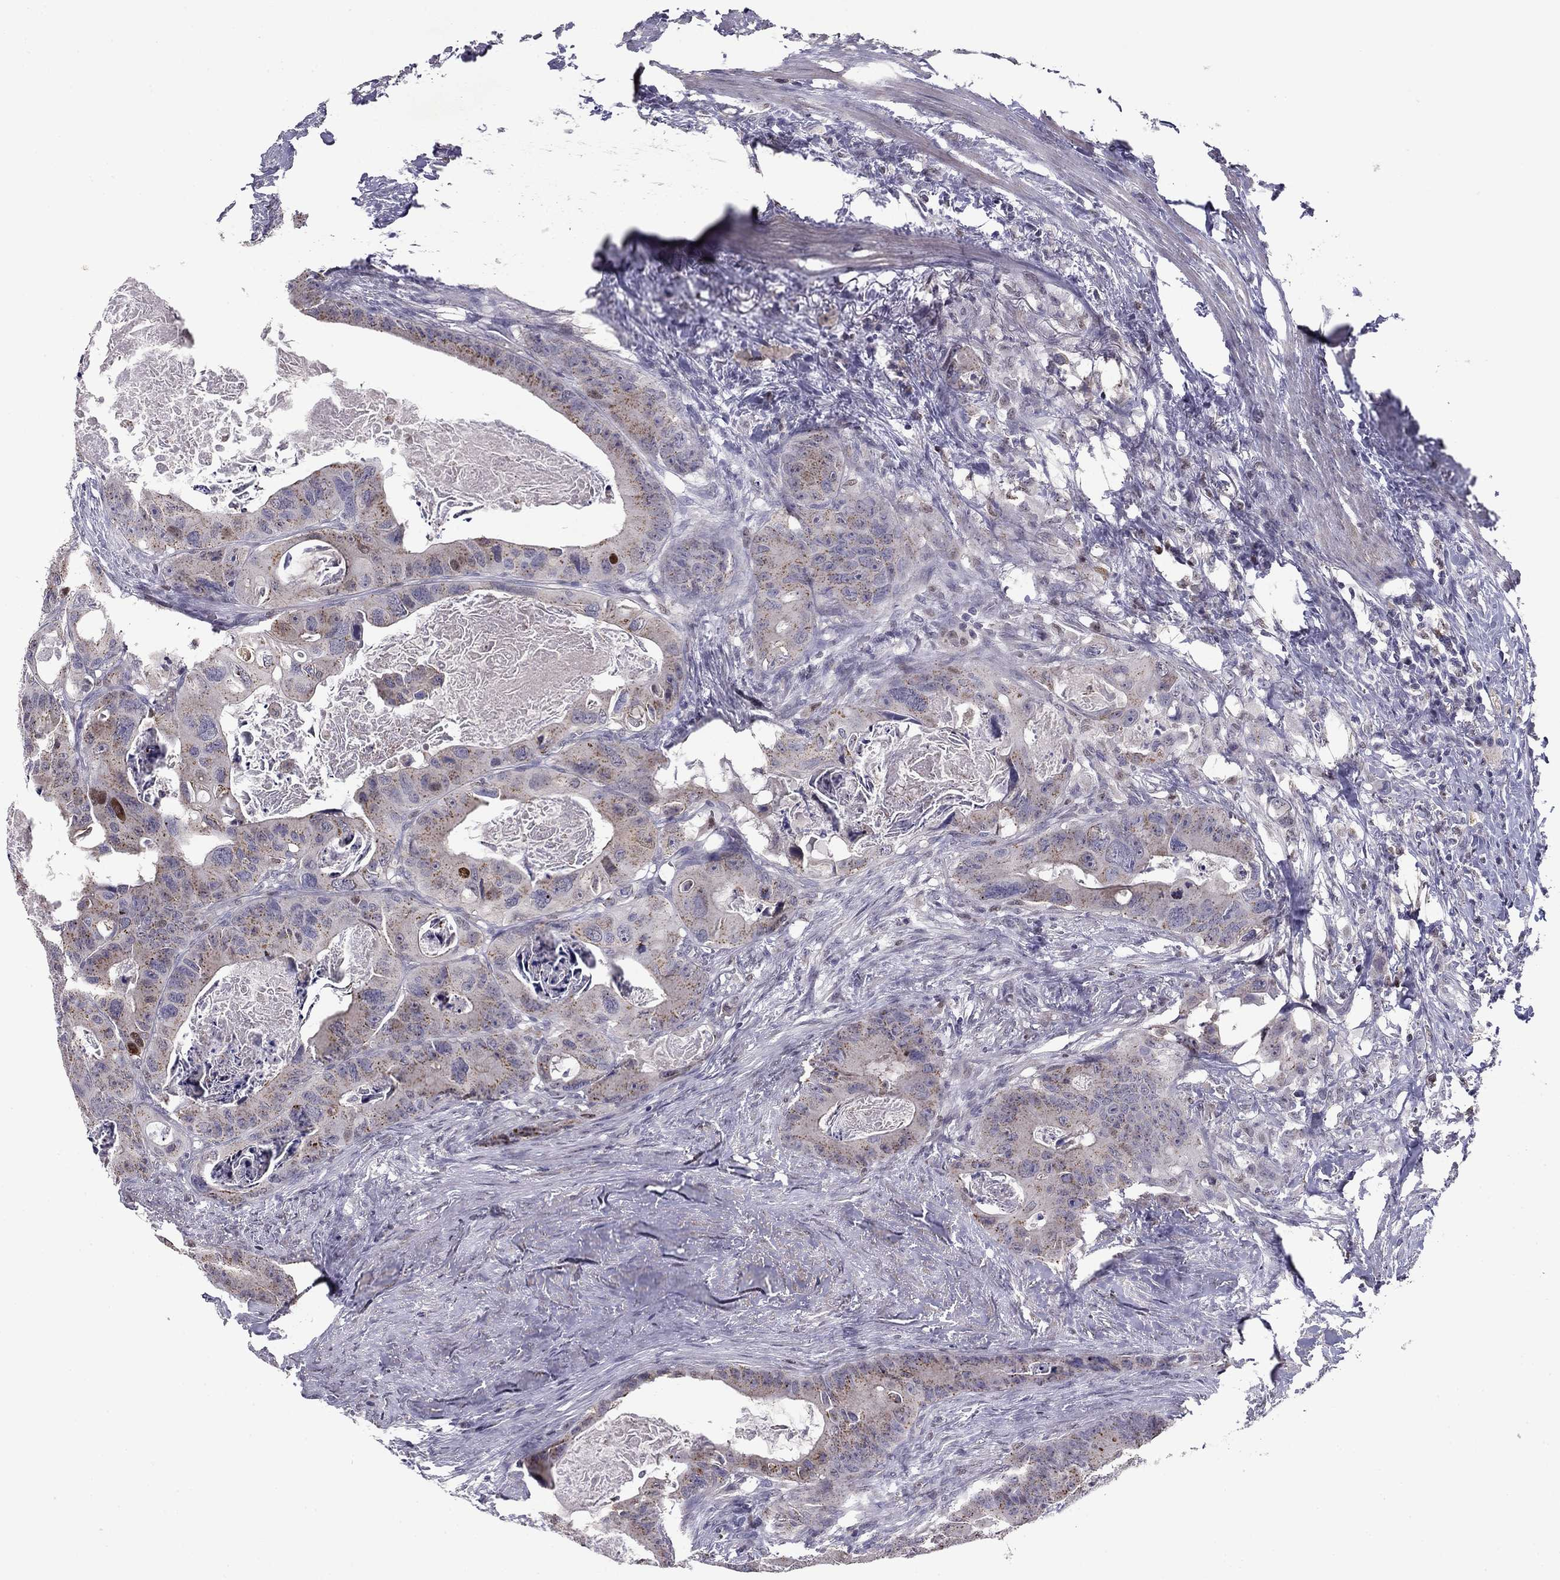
{"staining": {"intensity": "negative", "quantity": "none", "location": "none"}, "tissue": "colorectal cancer", "cell_type": "Tumor cells", "image_type": "cancer", "snomed": [{"axis": "morphology", "description": "Adenocarcinoma, NOS"}, {"axis": "topography", "description": "Rectum"}], "caption": "High magnification brightfield microscopy of colorectal adenocarcinoma stained with DAB (brown) and counterstained with hematoxylin (blue): tumor cells show no significant staining.", "gene": "HCN1", "patient": {"sex": "male", "age": 64}}